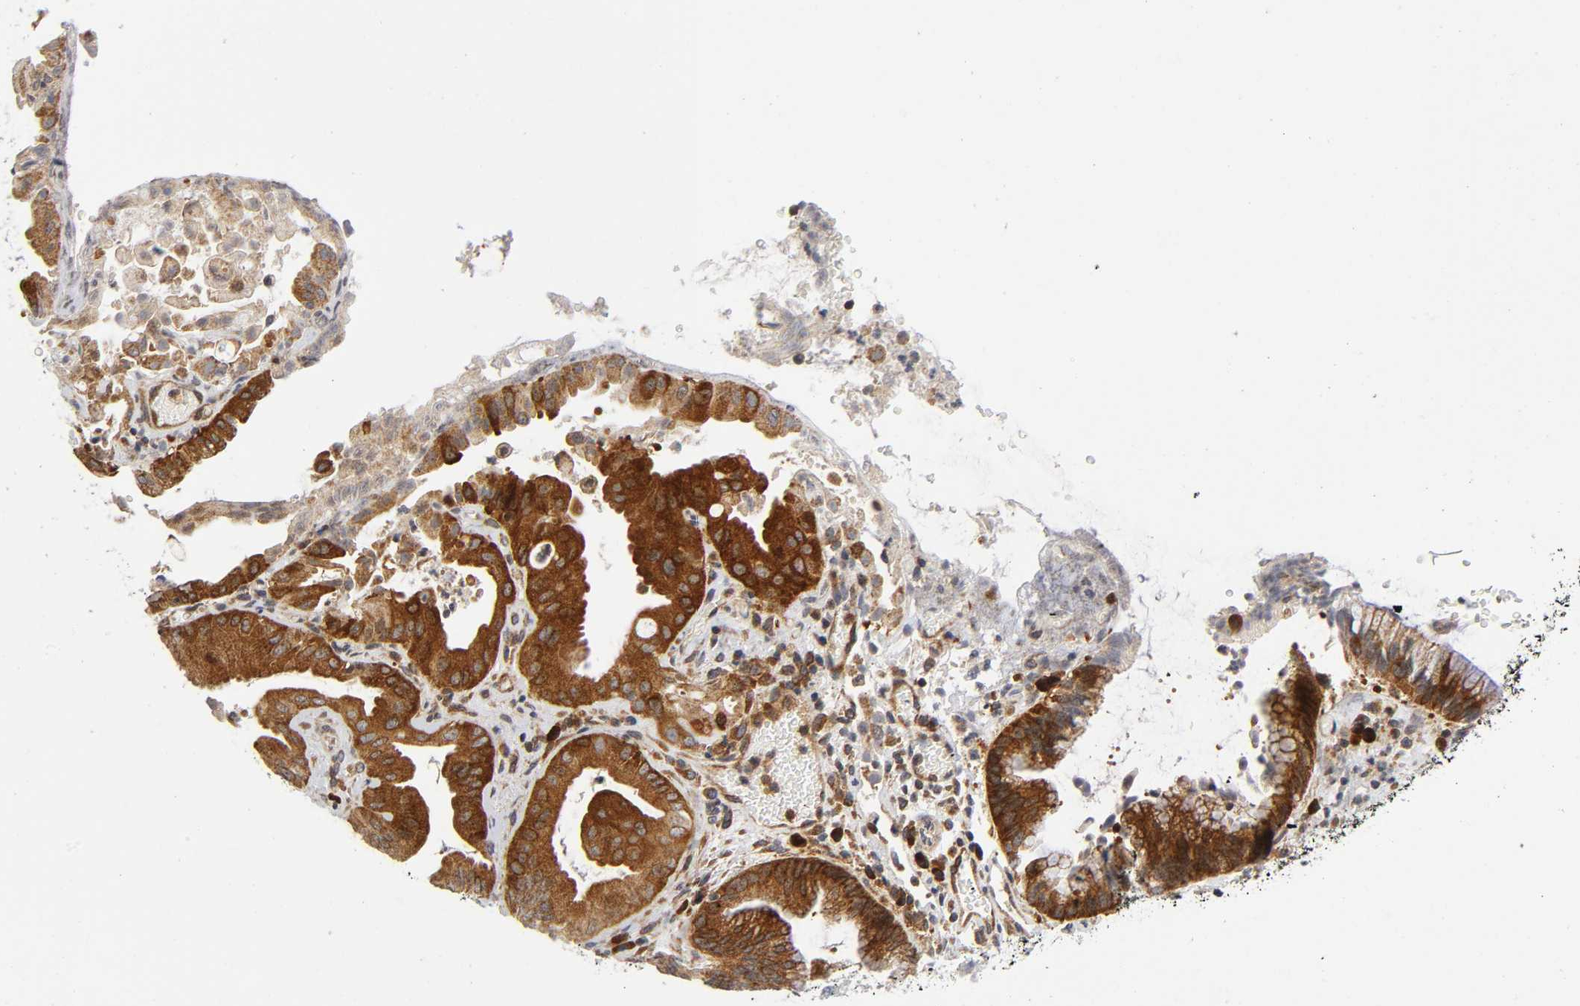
{"staining": {"intensity": "strong", "quantity": ">75%", "location": "cytoplasmic/membranous"}, "tissue": "liver cancer", "cell_type": "Tumor cells", "image_type": "cancer", "snomed": [{"axis": "morphology", "description": "Cholangiocarcinoma"}, {"axis": "topography", "description": "Liver"}], "caption": "Immunohistochemical staining of liver cancer (cholangiocarcinoma) displays high levels of strong cytoplasmic/membranous protein positivity in about >75% of tumor cells.", "gene": "EIF5", "patient": {"sex": "male", "age": 58}}